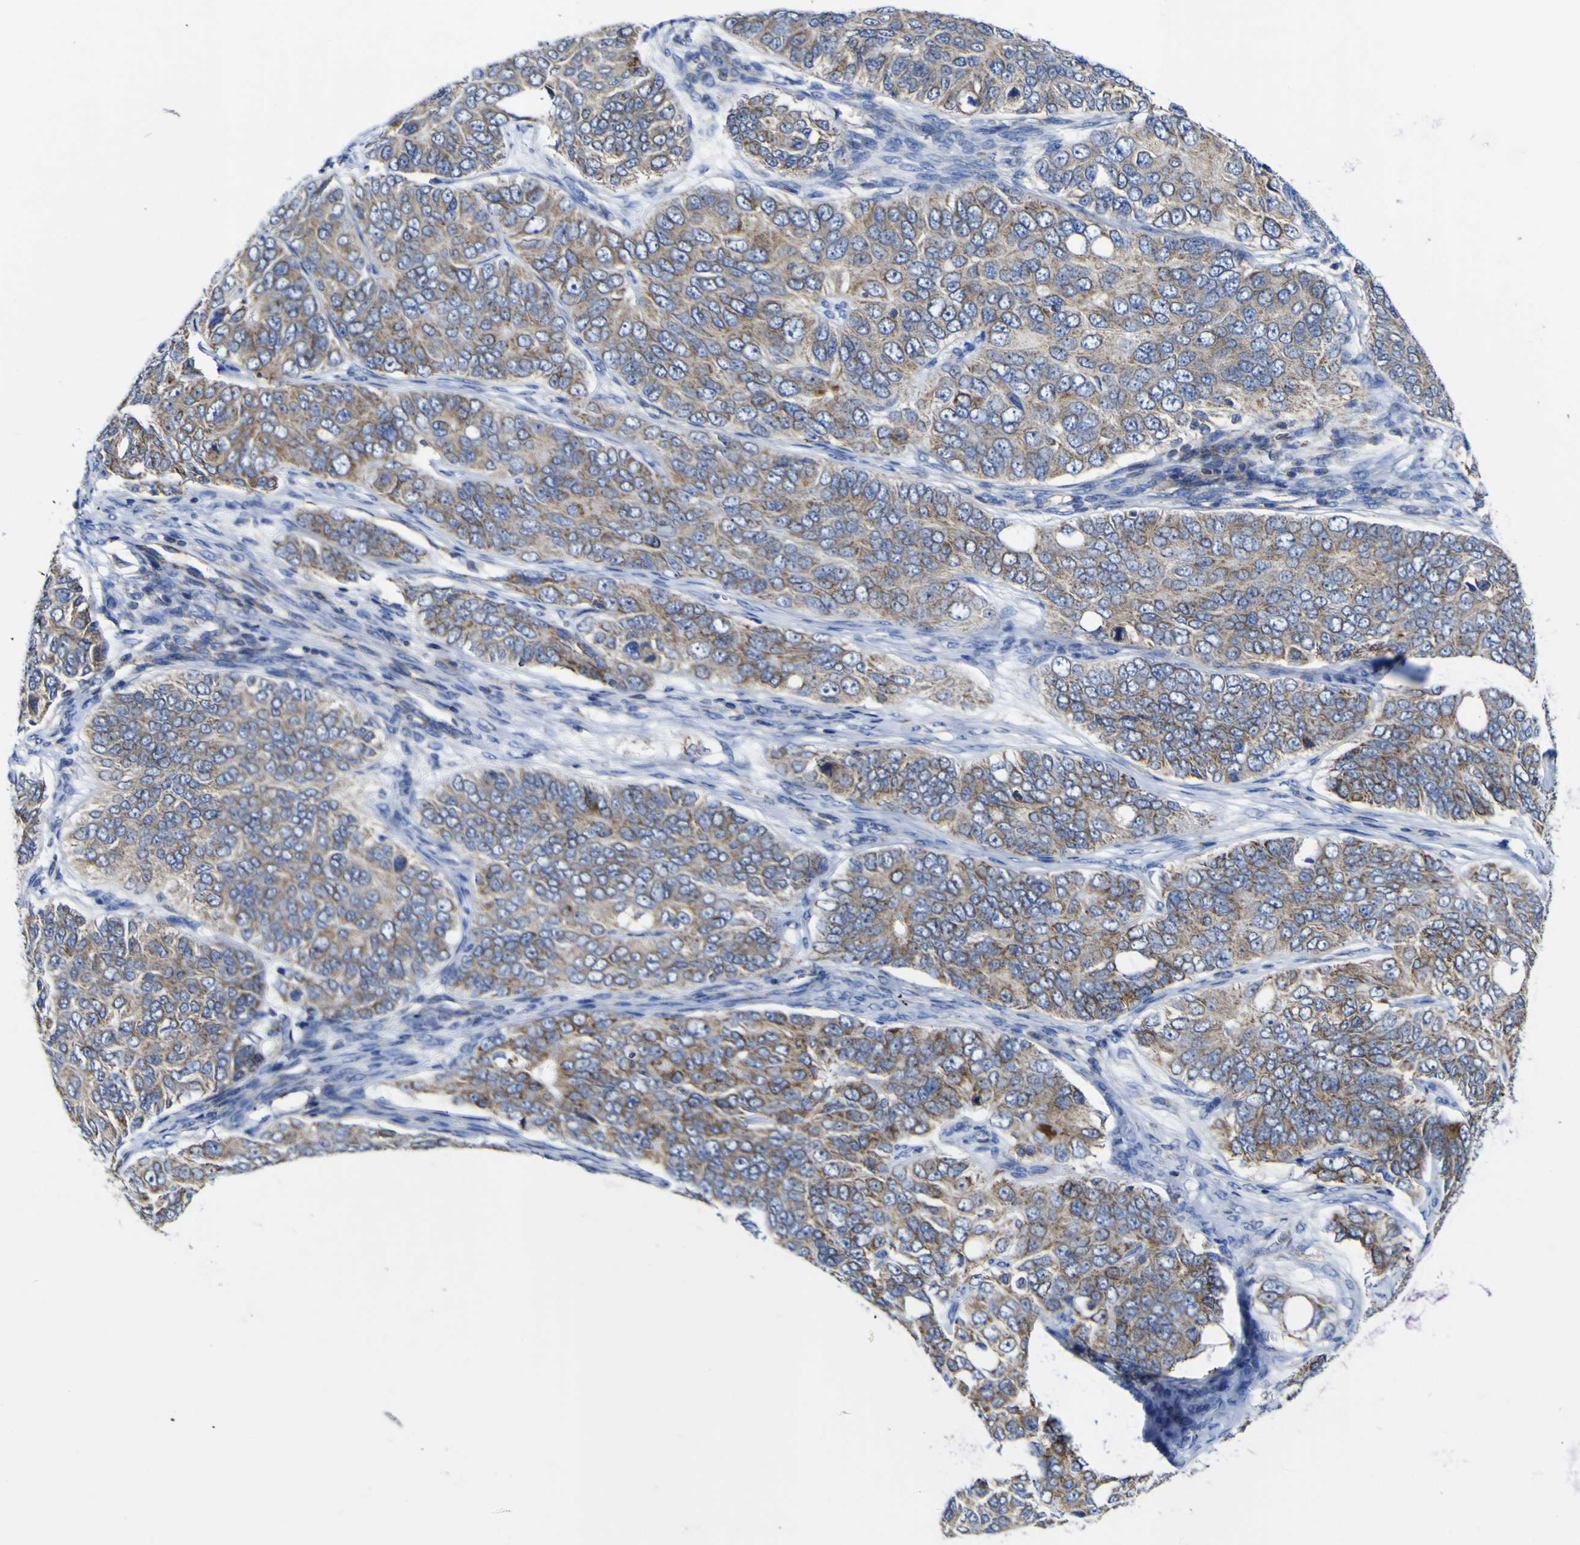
{"staining": {"intensity": "moderate", "quantity": ">75%", "location": "cytoplasmic/membranous"}, "tissue": "ovarian cancer", "cell_type": "Tumor cells", "image_type": "cancer", "snomed": [{"axis": "morphology", "description": "Carcinoma, endometroid"}, {"axis": "topography", "description": "Ovary"}], "caption": "IHC (DAB) staining of human endometroid carcinoma (ovarian) exhibits moderate cytoplasmic/membranous protein positivity in approximately >75% of tumor cells. Using DAB (brown) and hematoxylin (blue) stains, captured at high magnification using brightfield microscopy.", "gene": "CCDC90B", "patient": {"sex": "female", "age": 51}}